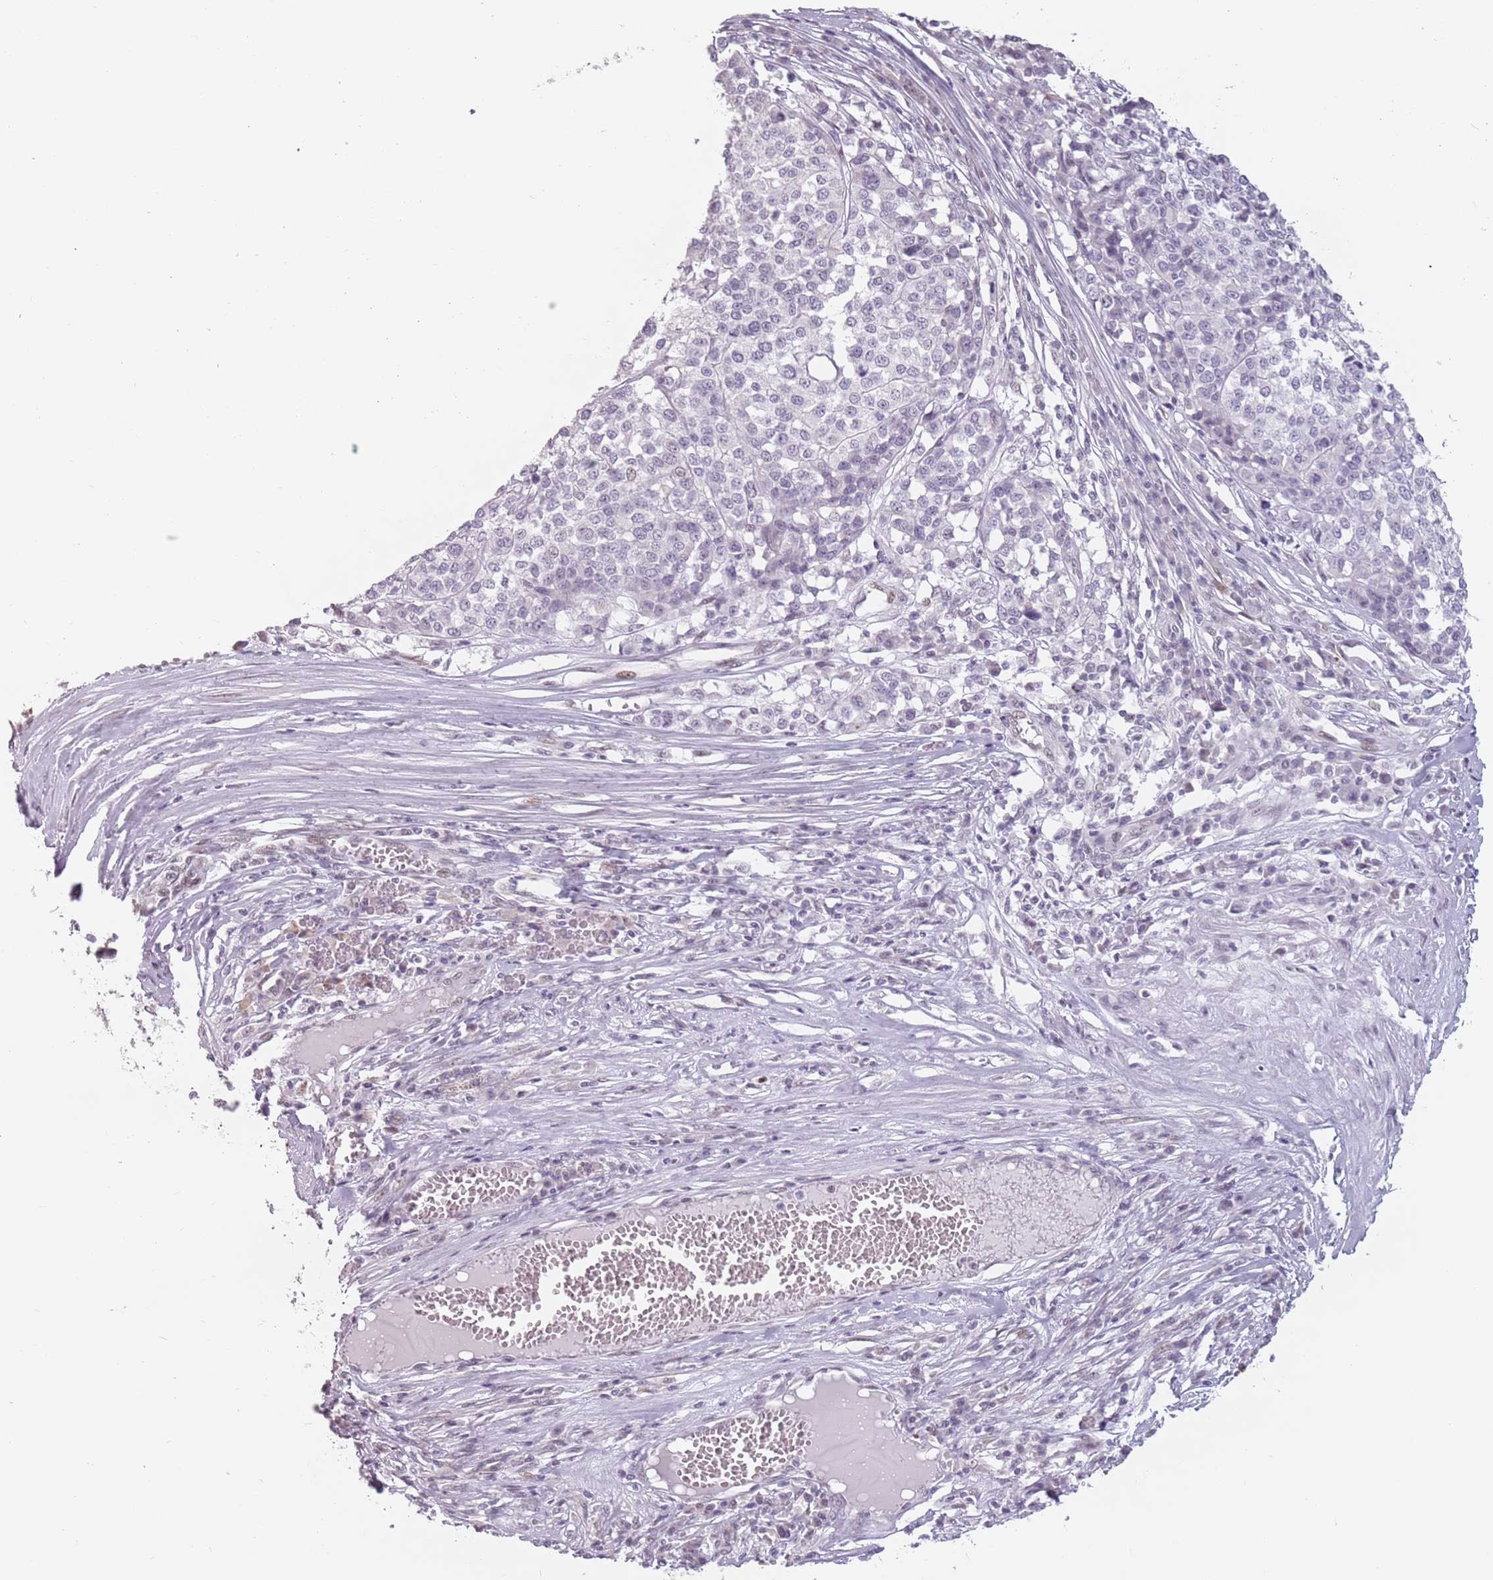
{"staining": {"intensity": "negative", "quantity": "none", "location": "none"}, "tissue": "melanoma", "cell_type": "Tumor cells", "image_type": "cancer", "snomed": [{"axis": "morphology", "description": "Malignant melanoma, Metastatic site"}, {"axis": "topography", "description": "Lymph node"}], "caption": "Tumor cells are negative for brown protein staining in malignant melanoma (metastatic site).", "gene": "PTCHD1", "patient": {"sex": "male", "age": 44}}